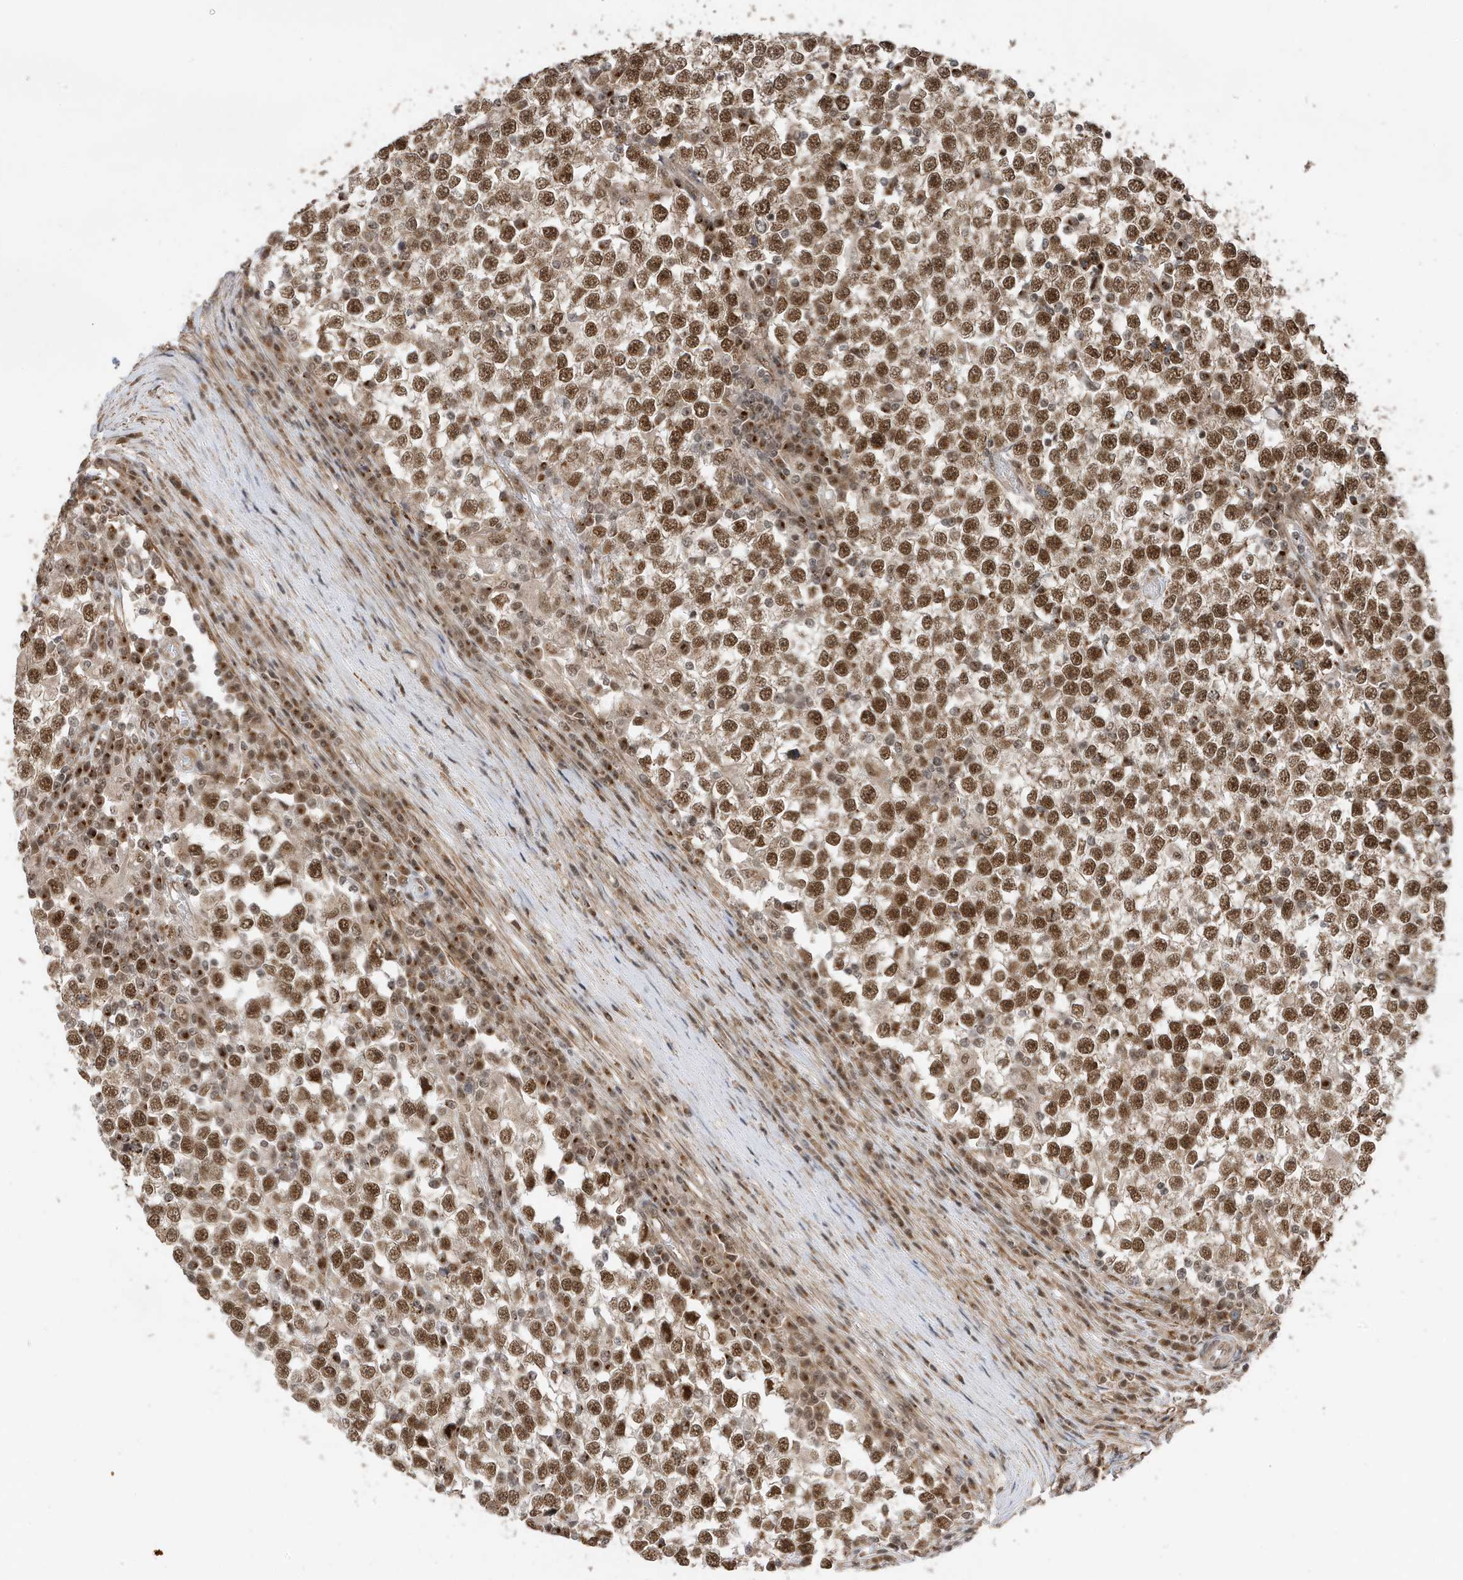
{"staining": {"intensity": "strong", "quantity": ">75%", "location": "nuclear"}, "tissue": "testis cancer", "cell_type": "Tumor cells", "image_type": "cancer", "snomed": [{"axis": "morphology", "description": "Seminoma, NOS"}, {"axis": "topography", "description": "Testis"}], "caption": "Immunohistochemical staining of testis cancer (seminoma) displays high levels of strong nuclear expression in approximately >75% of tumor cells. The protein of interest is stained brown, and the nuclei are stained in blue (DAB (3,3'-diaminobenzidine) IHC with brightfield microscopy, high magnification).", "gene": "MAST3", "patient": {"sex": "male", "age": 65}}